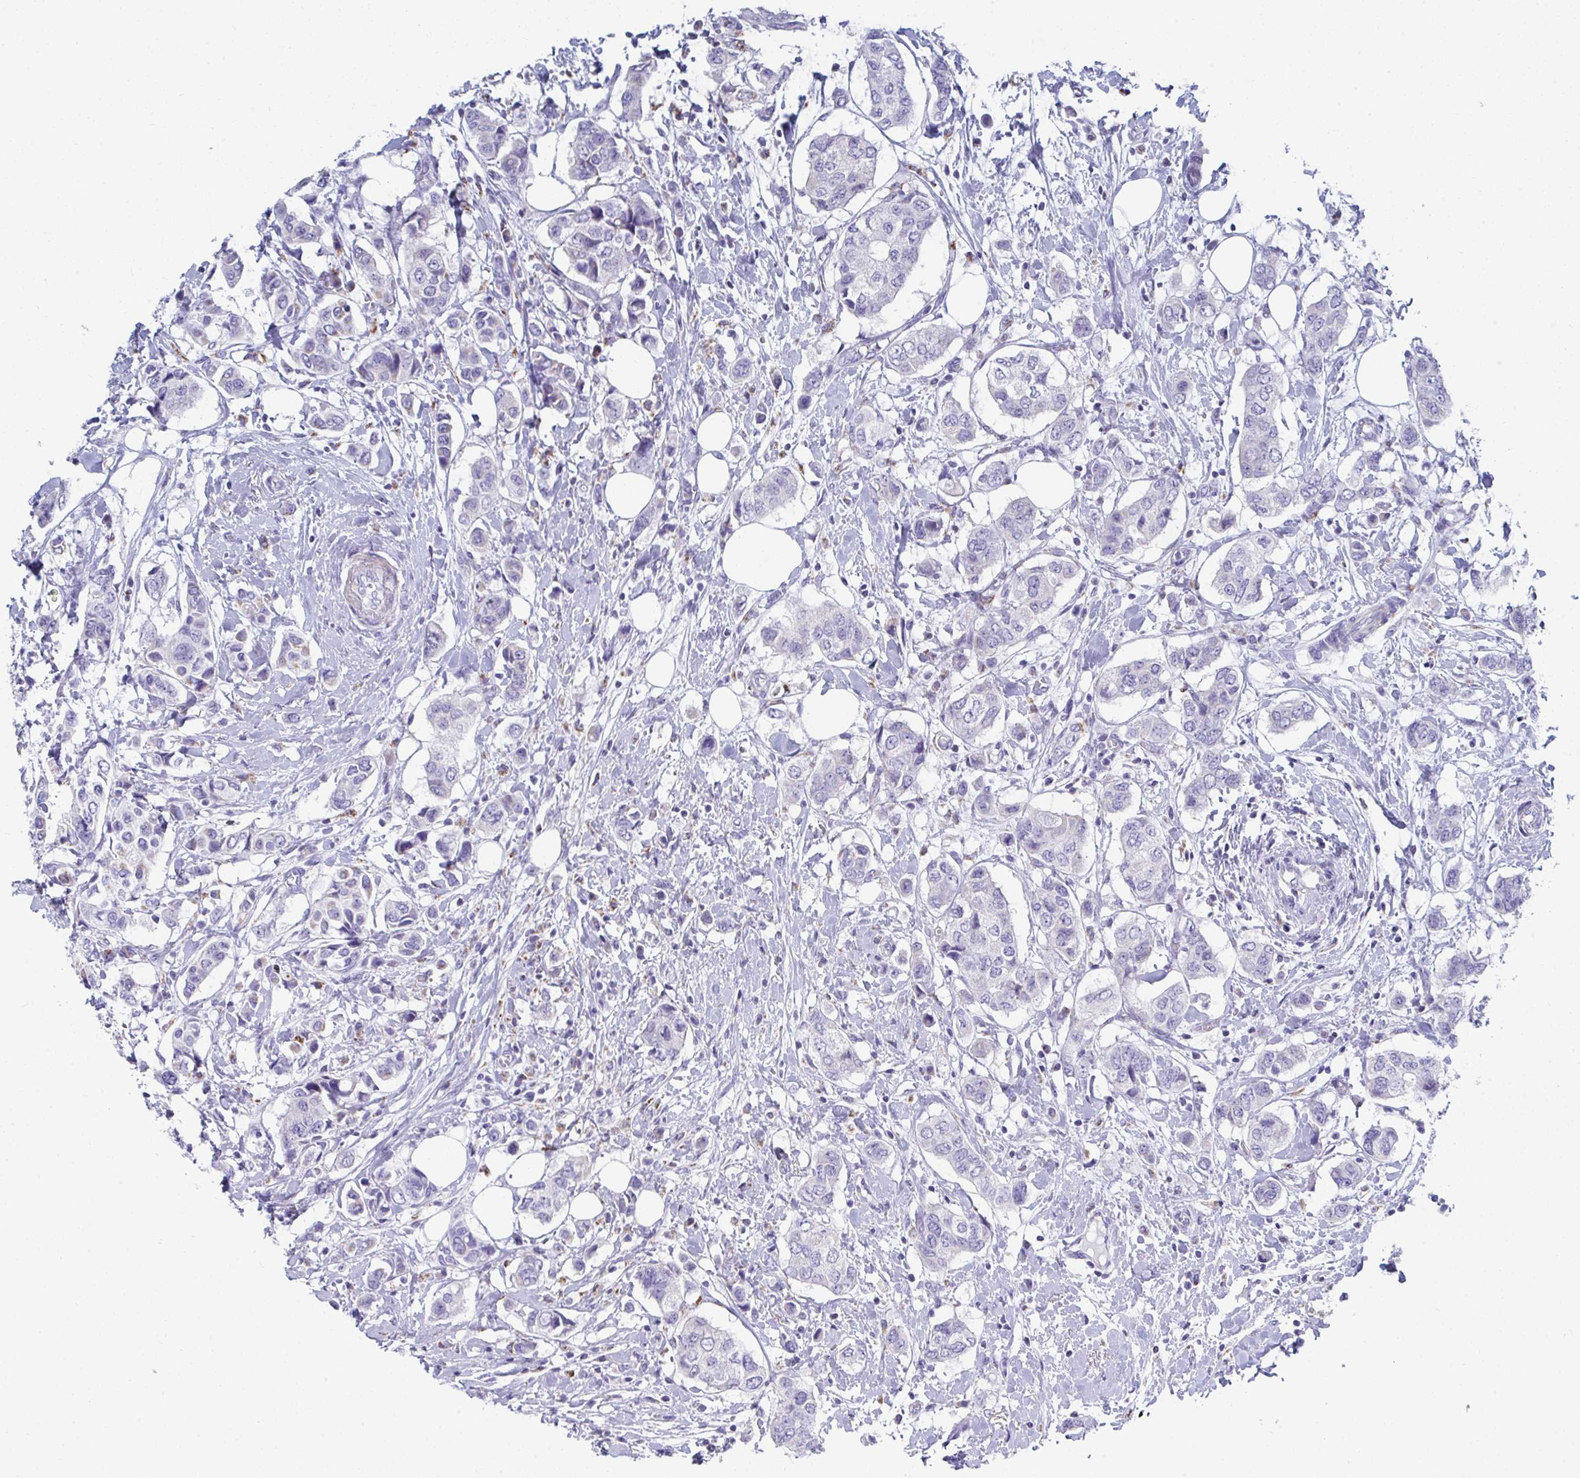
{"staining": {"intensity": "moderate", "quantity": "<25%", "location": "cytoplasmic/membranous"}, "tissue": "breast cancer", "cell_type": "Tumor cells", "image_type": "cancer", "snomed": [{"axis": "morphology", "description": "Lobular carcinoma"}, {"axis": "topography", "description": "Breast"}], "caption": "The photomicrograph demonstrates immunohistochemical staining of breast lobular carcinoma. There is moderate cytoplasmic/membranous positivity is present in about <25% of tumor cells.", "gene": "MGAM2", "patient": {"sex": "female", "age": 51}}